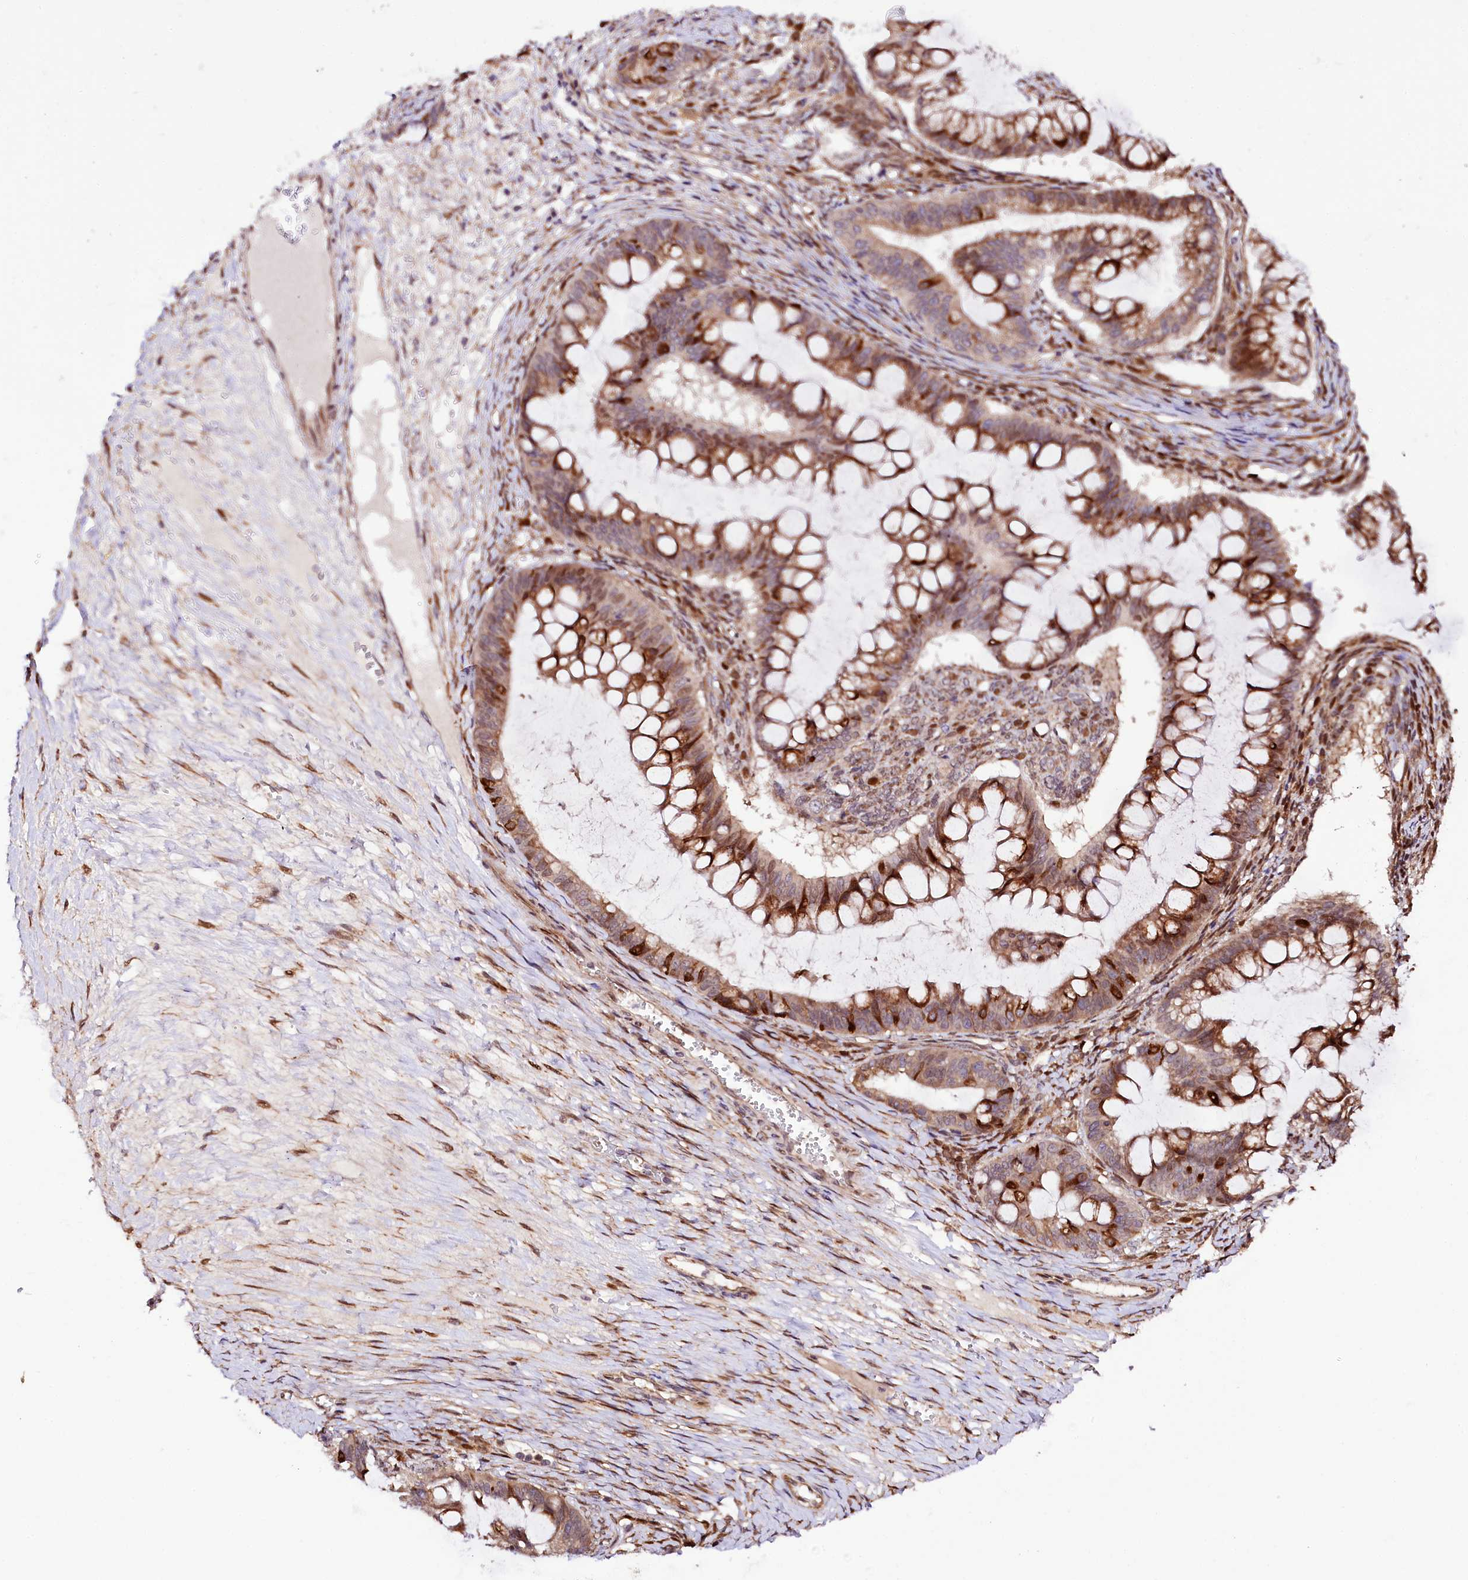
{"staining": {"intensity": "moderate", "quantity": ">75%", "location": "cytoplasmic/membranous,nuclear"}, "tissue": "ovarian cancer", "cell_type": "Tumor cells", "image_type": "cancer", "snomed": [{"axis": "morphology", "description": "Cystadenocarcinoma, mucinous, NOS"}, {"axis": "topography", "description": "Ovary"}], "caption": "Brown immunohistochemical staining in ovarian mucinous cystadenocarcinoma reveals moderate cytoplasmic/membranous and nuclear staining in about >75% of tumor cells.", "gene": "CUTC", "patient": {"sex": "female", "age": 73}}